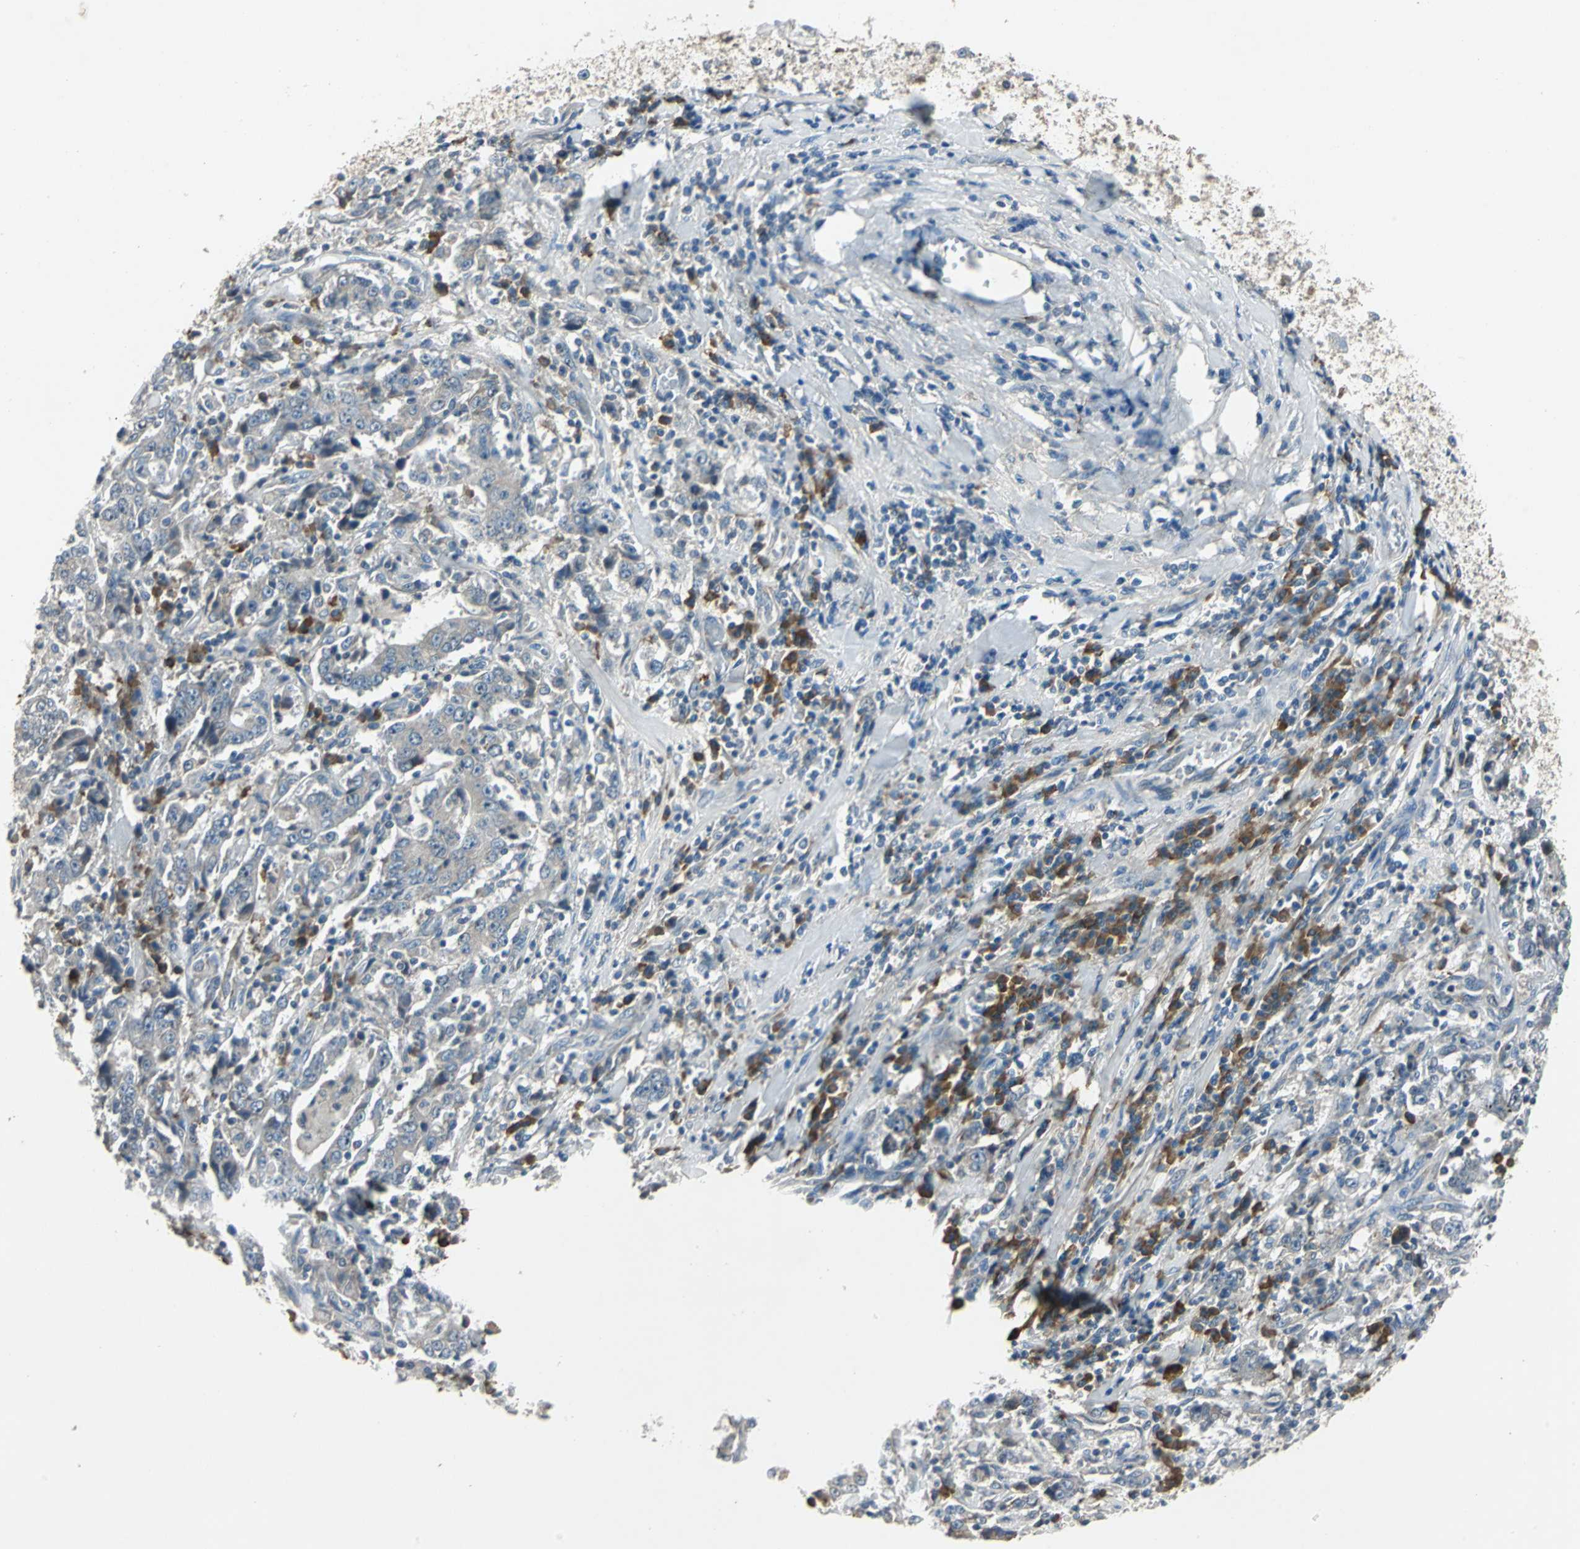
{"staining": {"intensity": "negative", "quantity": "none", "location": "none"}, "tissue": "stomach cancer", "cell_type": "Tumor cells", "image_type": "cancer", "snomed": [{"axis": "morphology", "description": "Normal tissue, NOS"}, {"axis": "morphology", "description": "Adenocarcinoma, NOS"}, {"axis": "topography", "description": "Stomach, upper"}, {"axis": "topography", "description": "Stomach"}], "caption": "The micrograph displays no significant expression in tumor cells of adenocarcinoma (stomach).", "gene": "SLC2A13", "patient": {"sex": "male", "age": 59}}